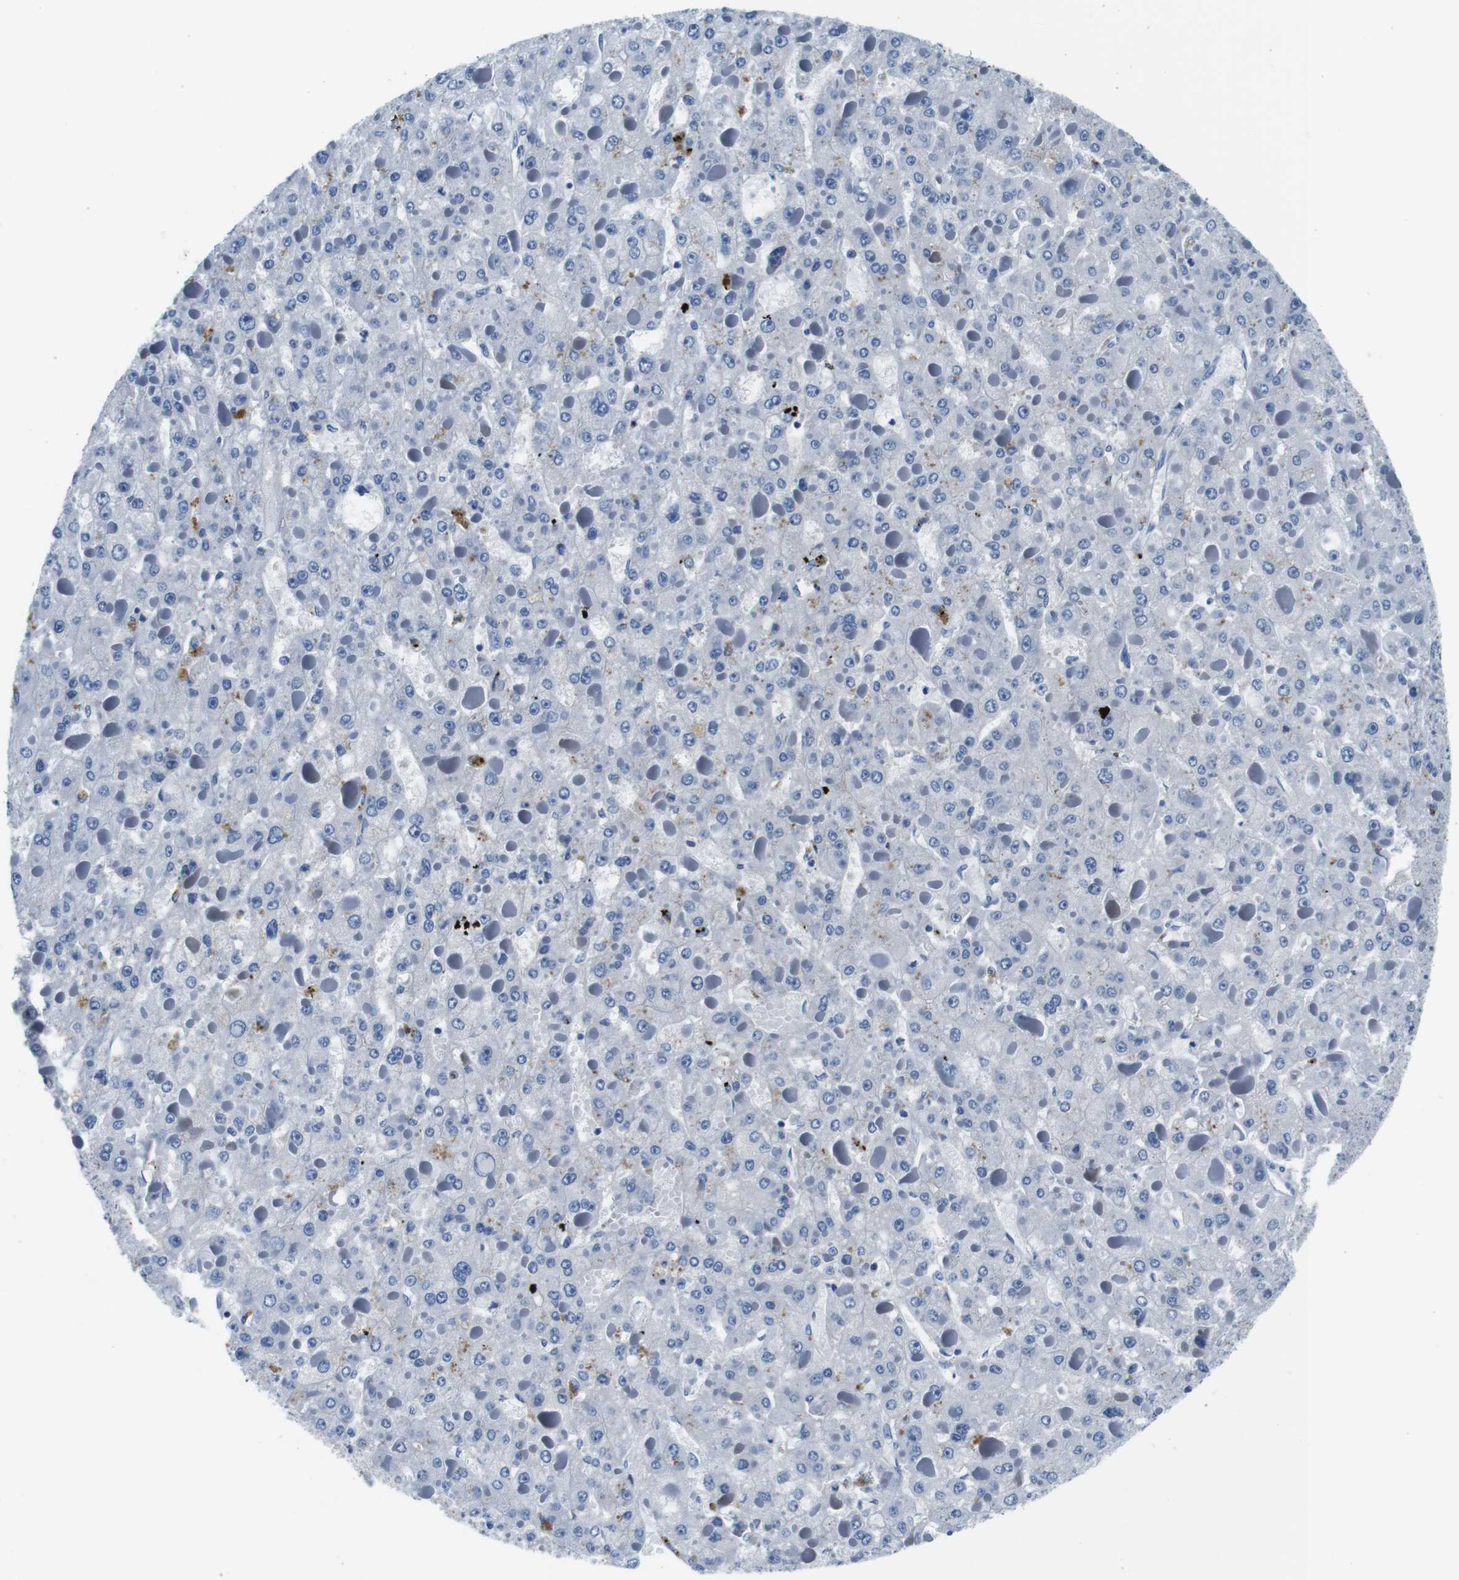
{"staining": {"intensity": "negative", "quantity": "none", "location": "none"}, "tissue": "liver cancer", "cell_type": "Tumor cells", "image_type": "cancer", "snomed": [{"axis": "morphology", "description": "Carcinoma, Hepatocellular, NOS"}, {"axis": "topography", "description": "Liver"}], "caption": "Liver hepatocellular carcinoma was stained to show a protein in brown. There is no significant positivity in tumor cells.", "gene": "IGHD", "patient": {"sex": "female", "age": 73}}